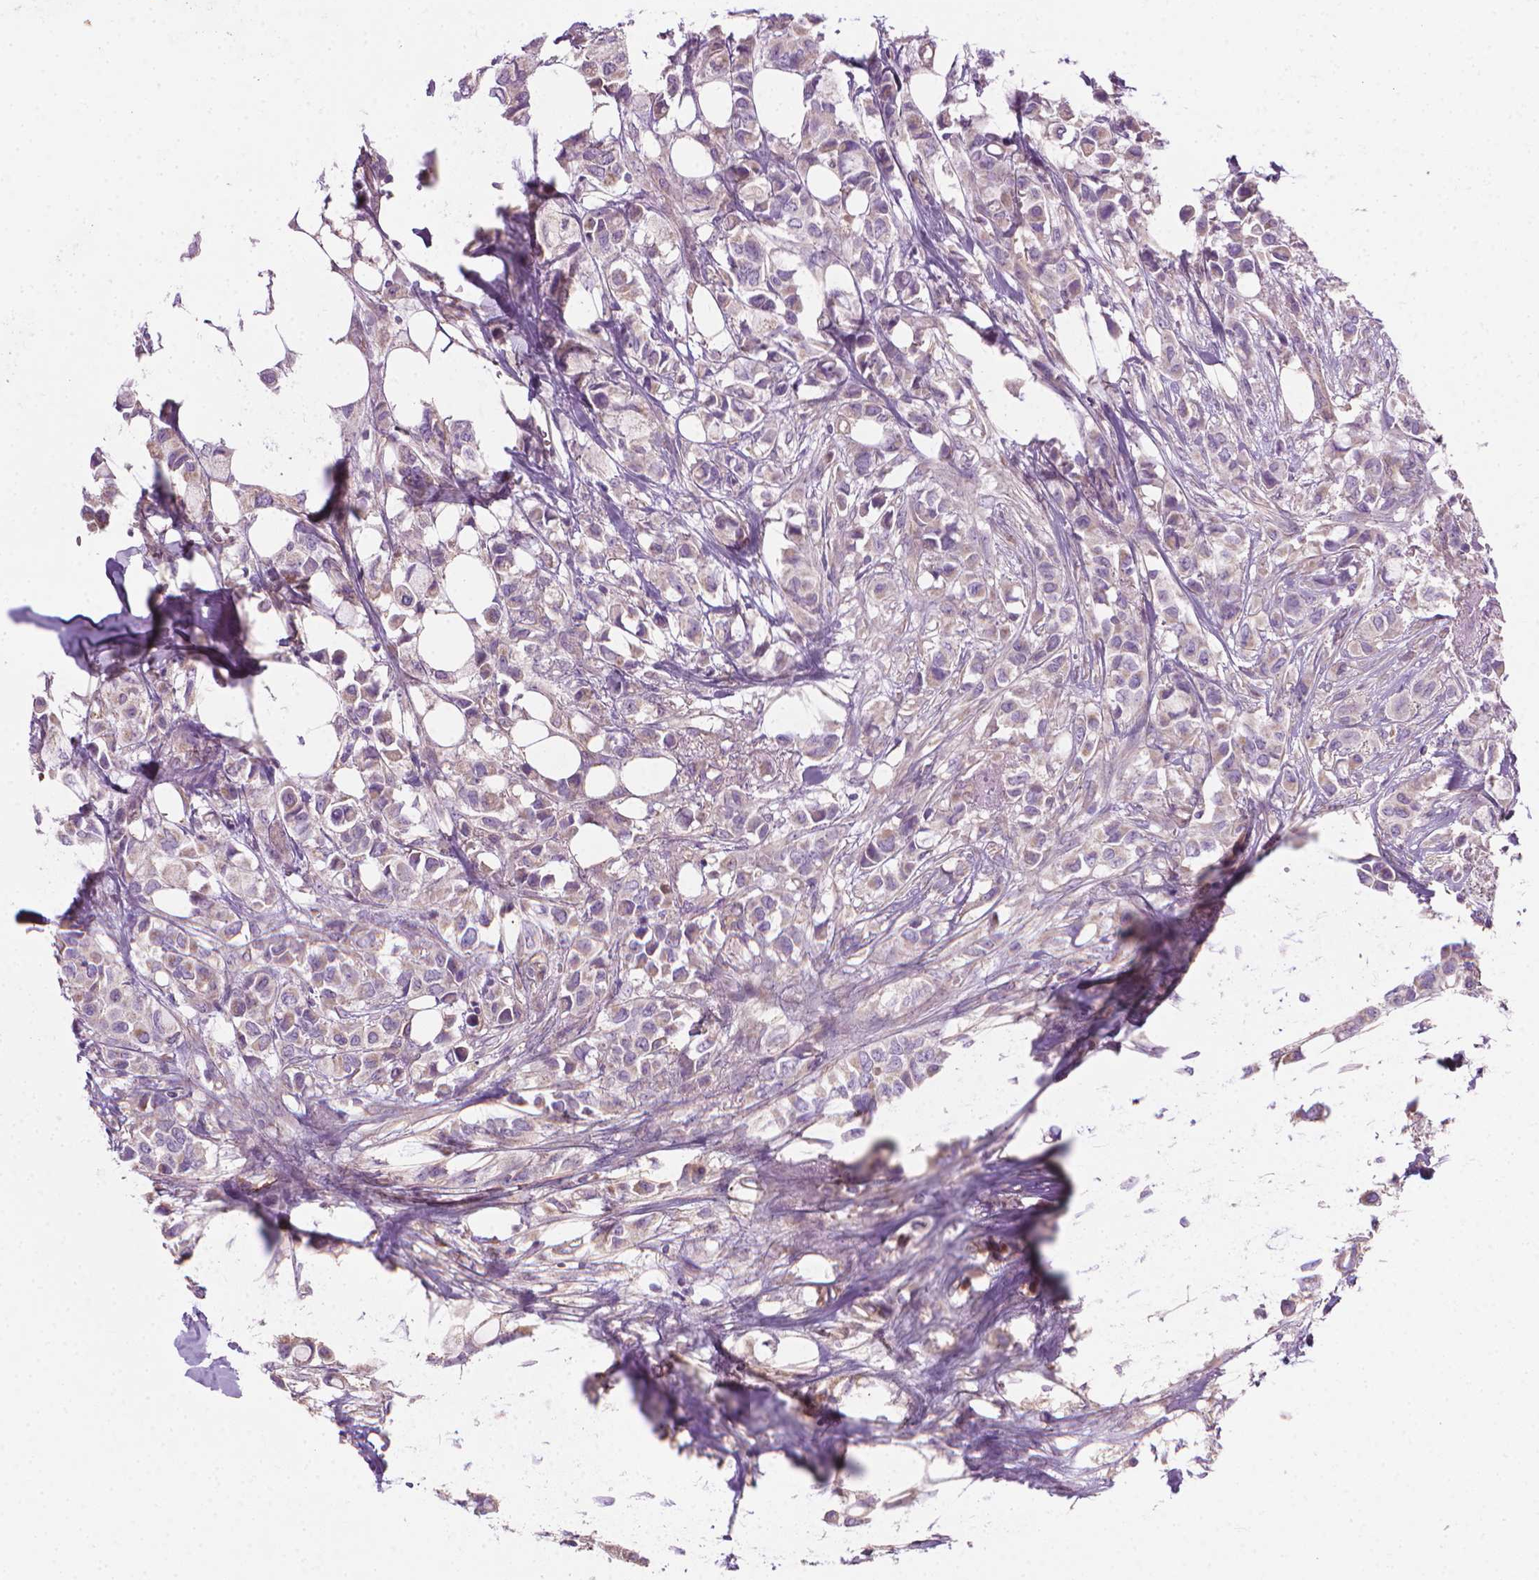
{"staining": {"intensity": "negative", "quantity": "none", "location": "none"}, "tissue": "breast cancer", "cell_type": "Tumor cells", "image_type": "cancer", "snomed": [{"axis": "morphology", "description": "Duct carcinoma"}, {"axis": "topography", "description": "Breast"}], "caption": "This photomicrograph is of intraductal carcinoma (breast) stained with IHC to label a protein in brown with the nuclei are counter-stained blue. There is no expression in tumor cells.", "gene": "RIIAD1", "patient": {"sex": "female", "age": 85}}